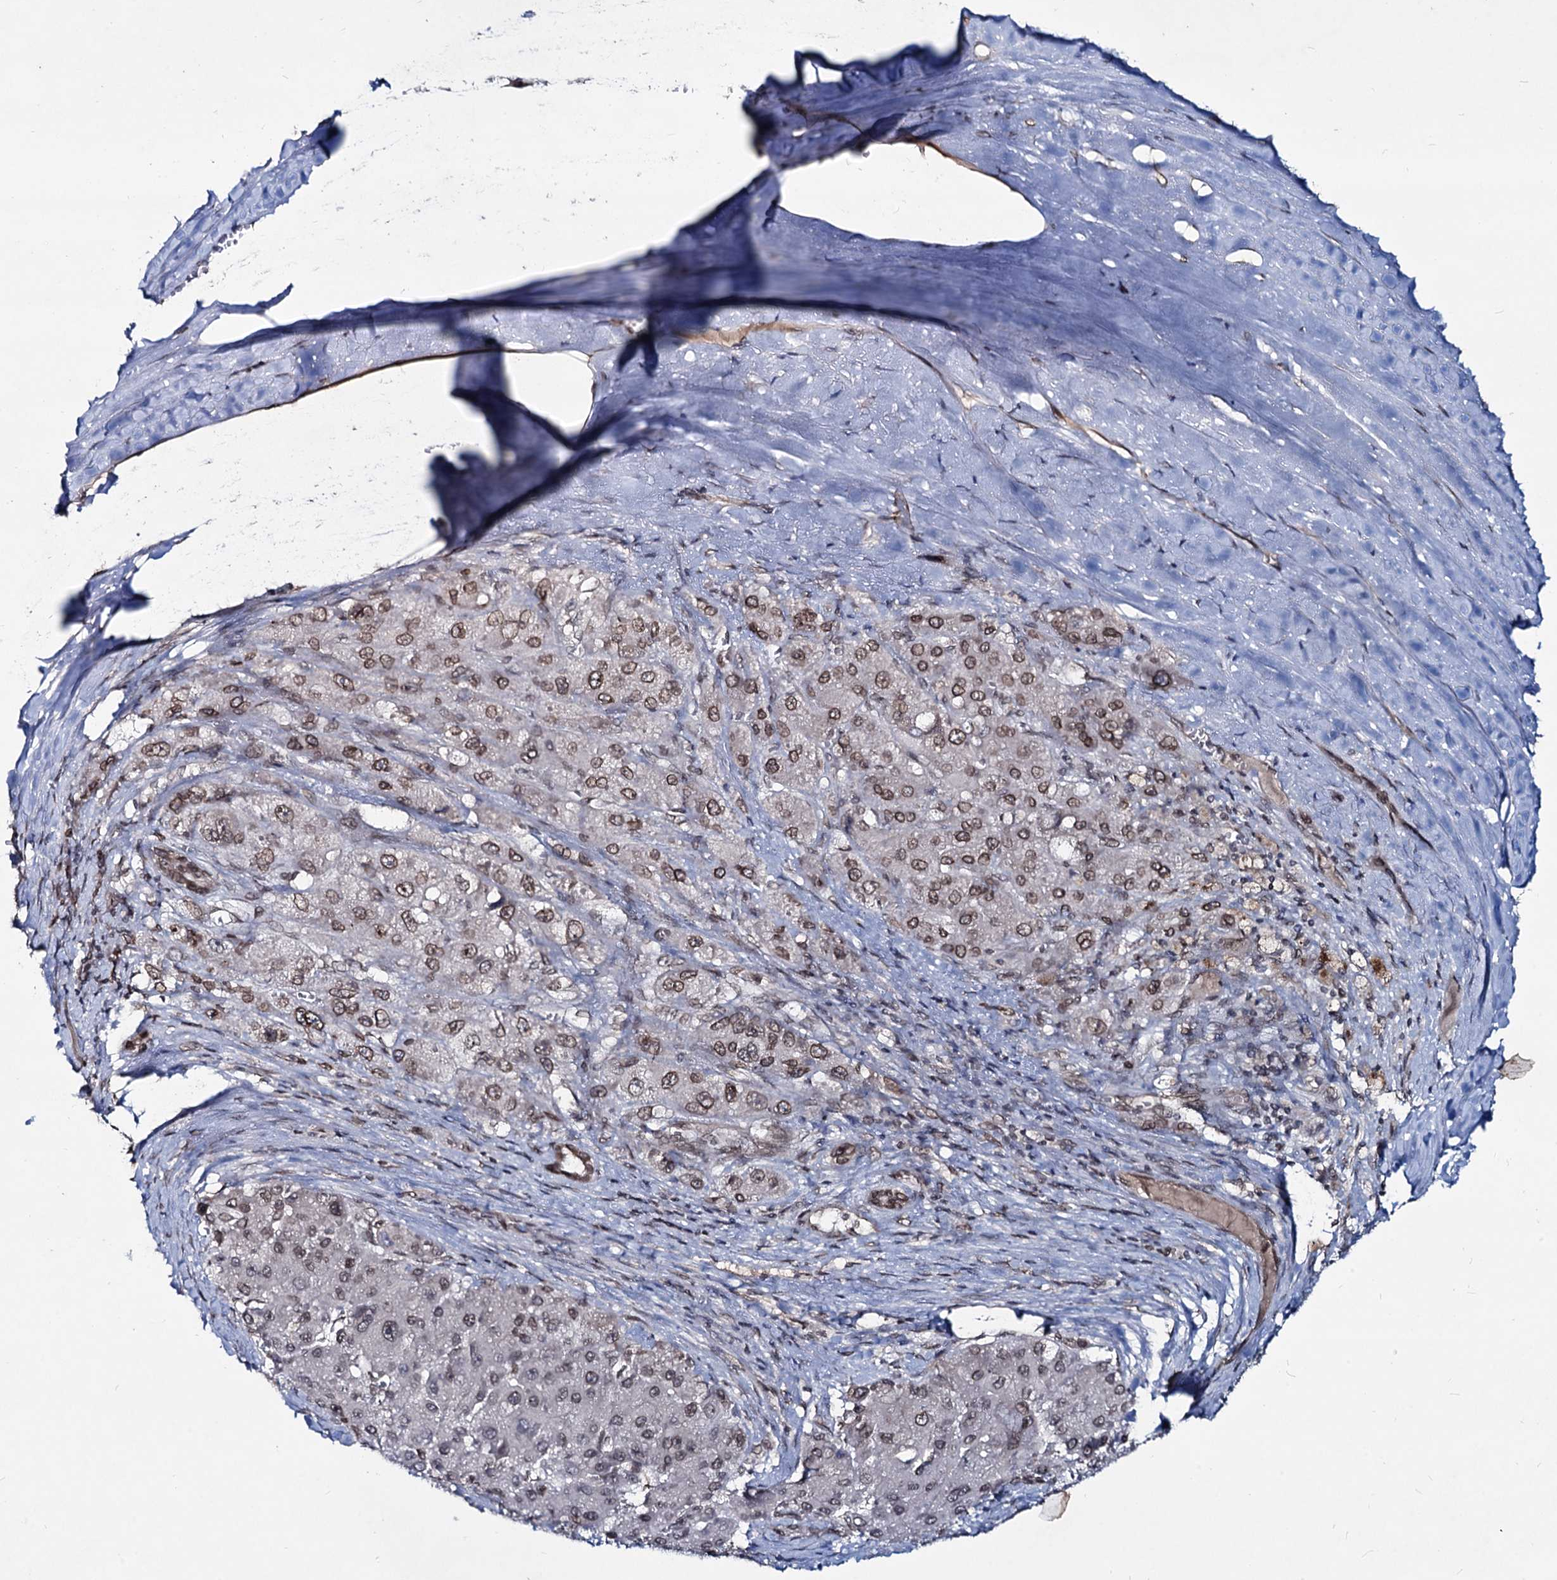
{"staining": {"intensity": "moderate", "quantity": ">75%", "location": "cytoplasmic/membranous,nuclear"}, "tissue": "liver cancer", "cell_type": "Tumor cells", "image_type": "cancer", "snomed": [{"axis": "morphology", "description": "Carcinoma, Hepatocellular, NOS"}, {"axis": "topography", "description": "Liver"}], "caption": "Approximately >75% of tumor cells in human liver cancer (hepatocellular carcinoma) reveal moderate cytoplasmic/membranous and nuclear protein expression as visualized by brown immunohistochemical staining.", "gene": "RNF6", "patient": {"sex": "female", "age": 73}}